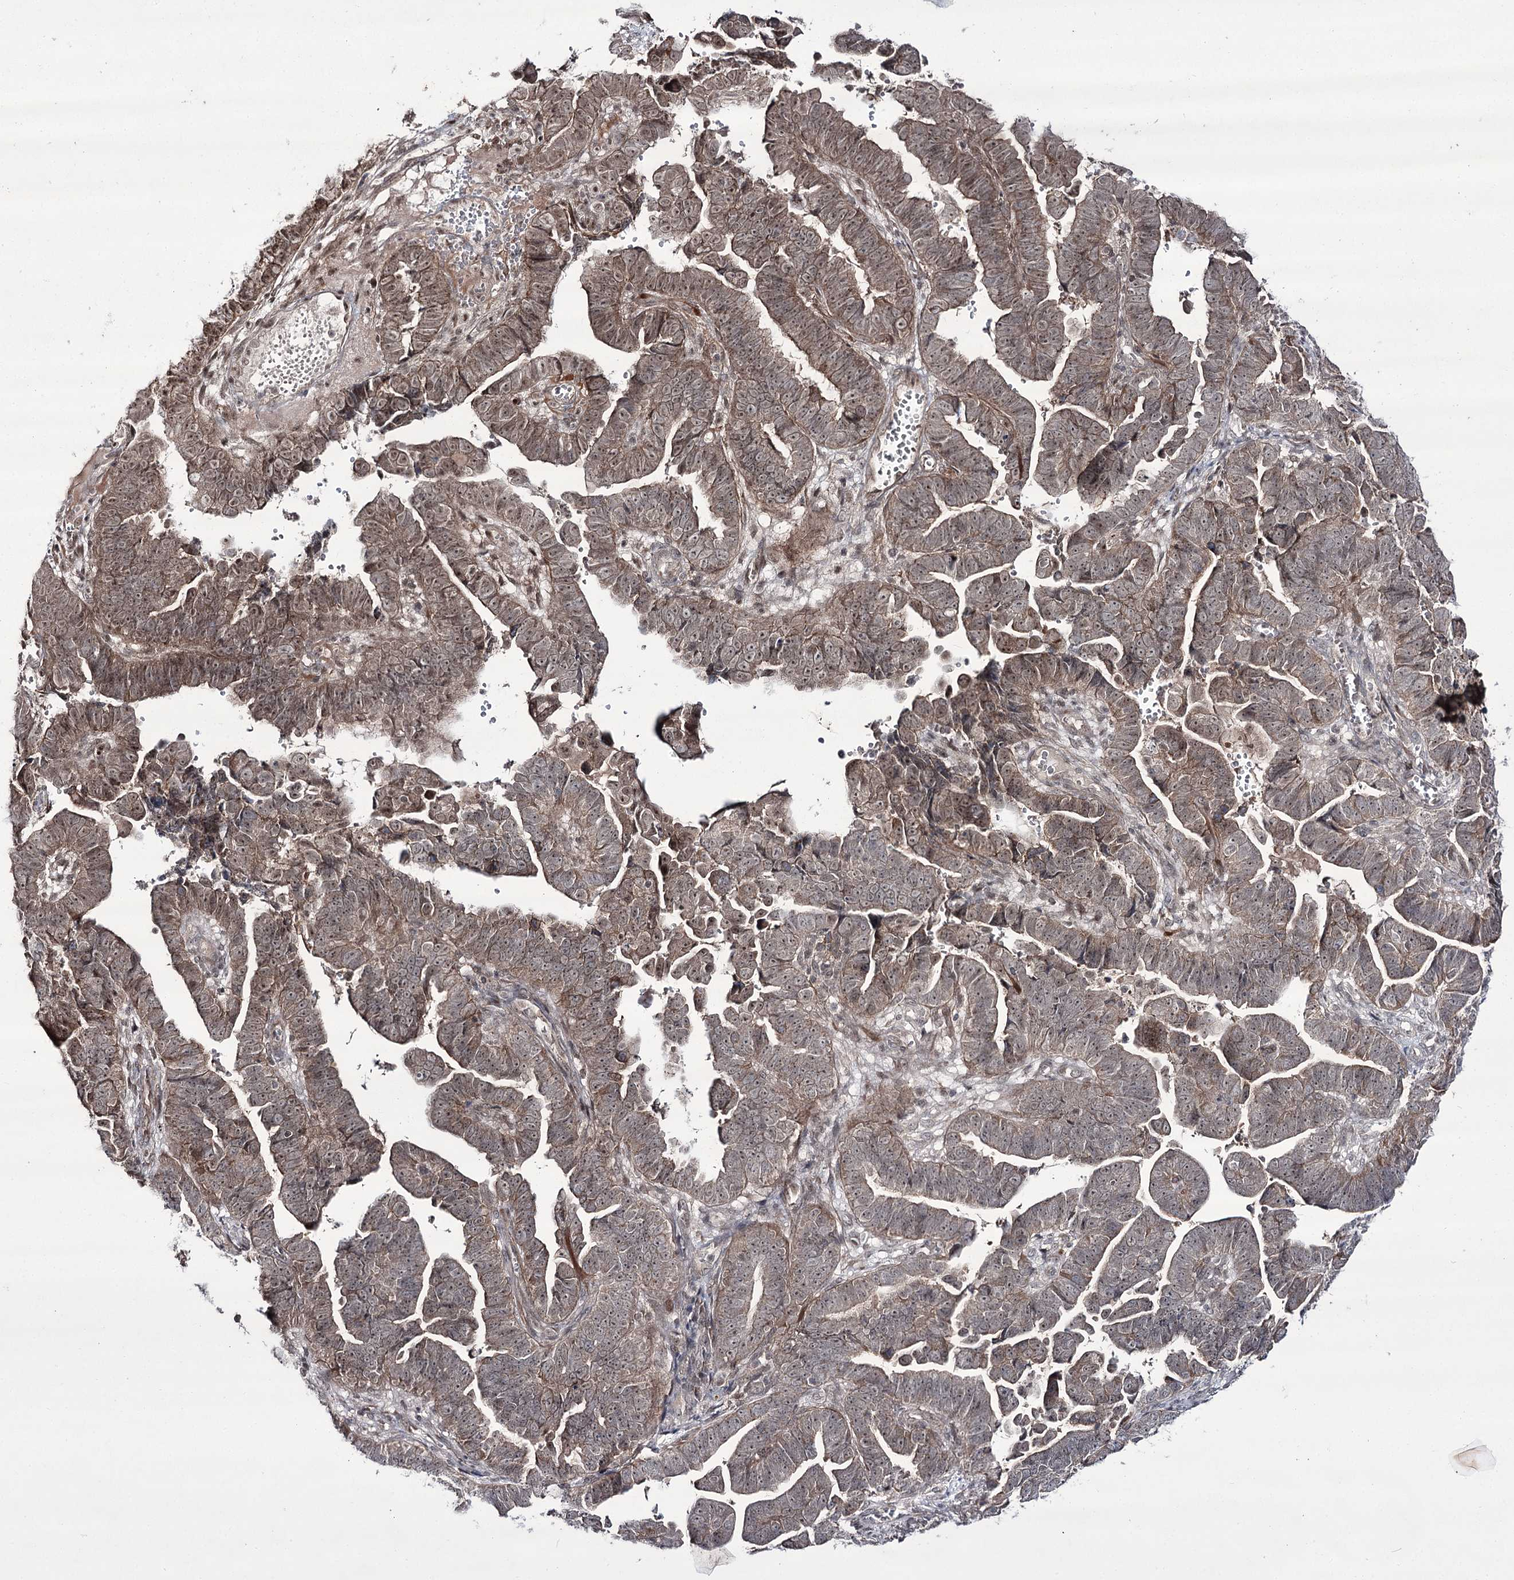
{"staining": {"intensity": "moderate", "quantity": ">75%", "location": "cytoplasmic/membranous,nuclear"}, "tissue": "endometrial cancer", "cell_type": "Tumor cells", "image_type": "cancer", "snomed": [{"axis": "morphology", "description": "Adenocarcinoma, NOS"}, {"axis": "topography", "description": "Endometrium"}], "caption": "Human endometrial cancer (adenocarcinoma) stained with a protein marker demonstrates moderate staining in tumor cells.", "gene": "HOXC11", "patient": {"sex": "female", "age": 75}}